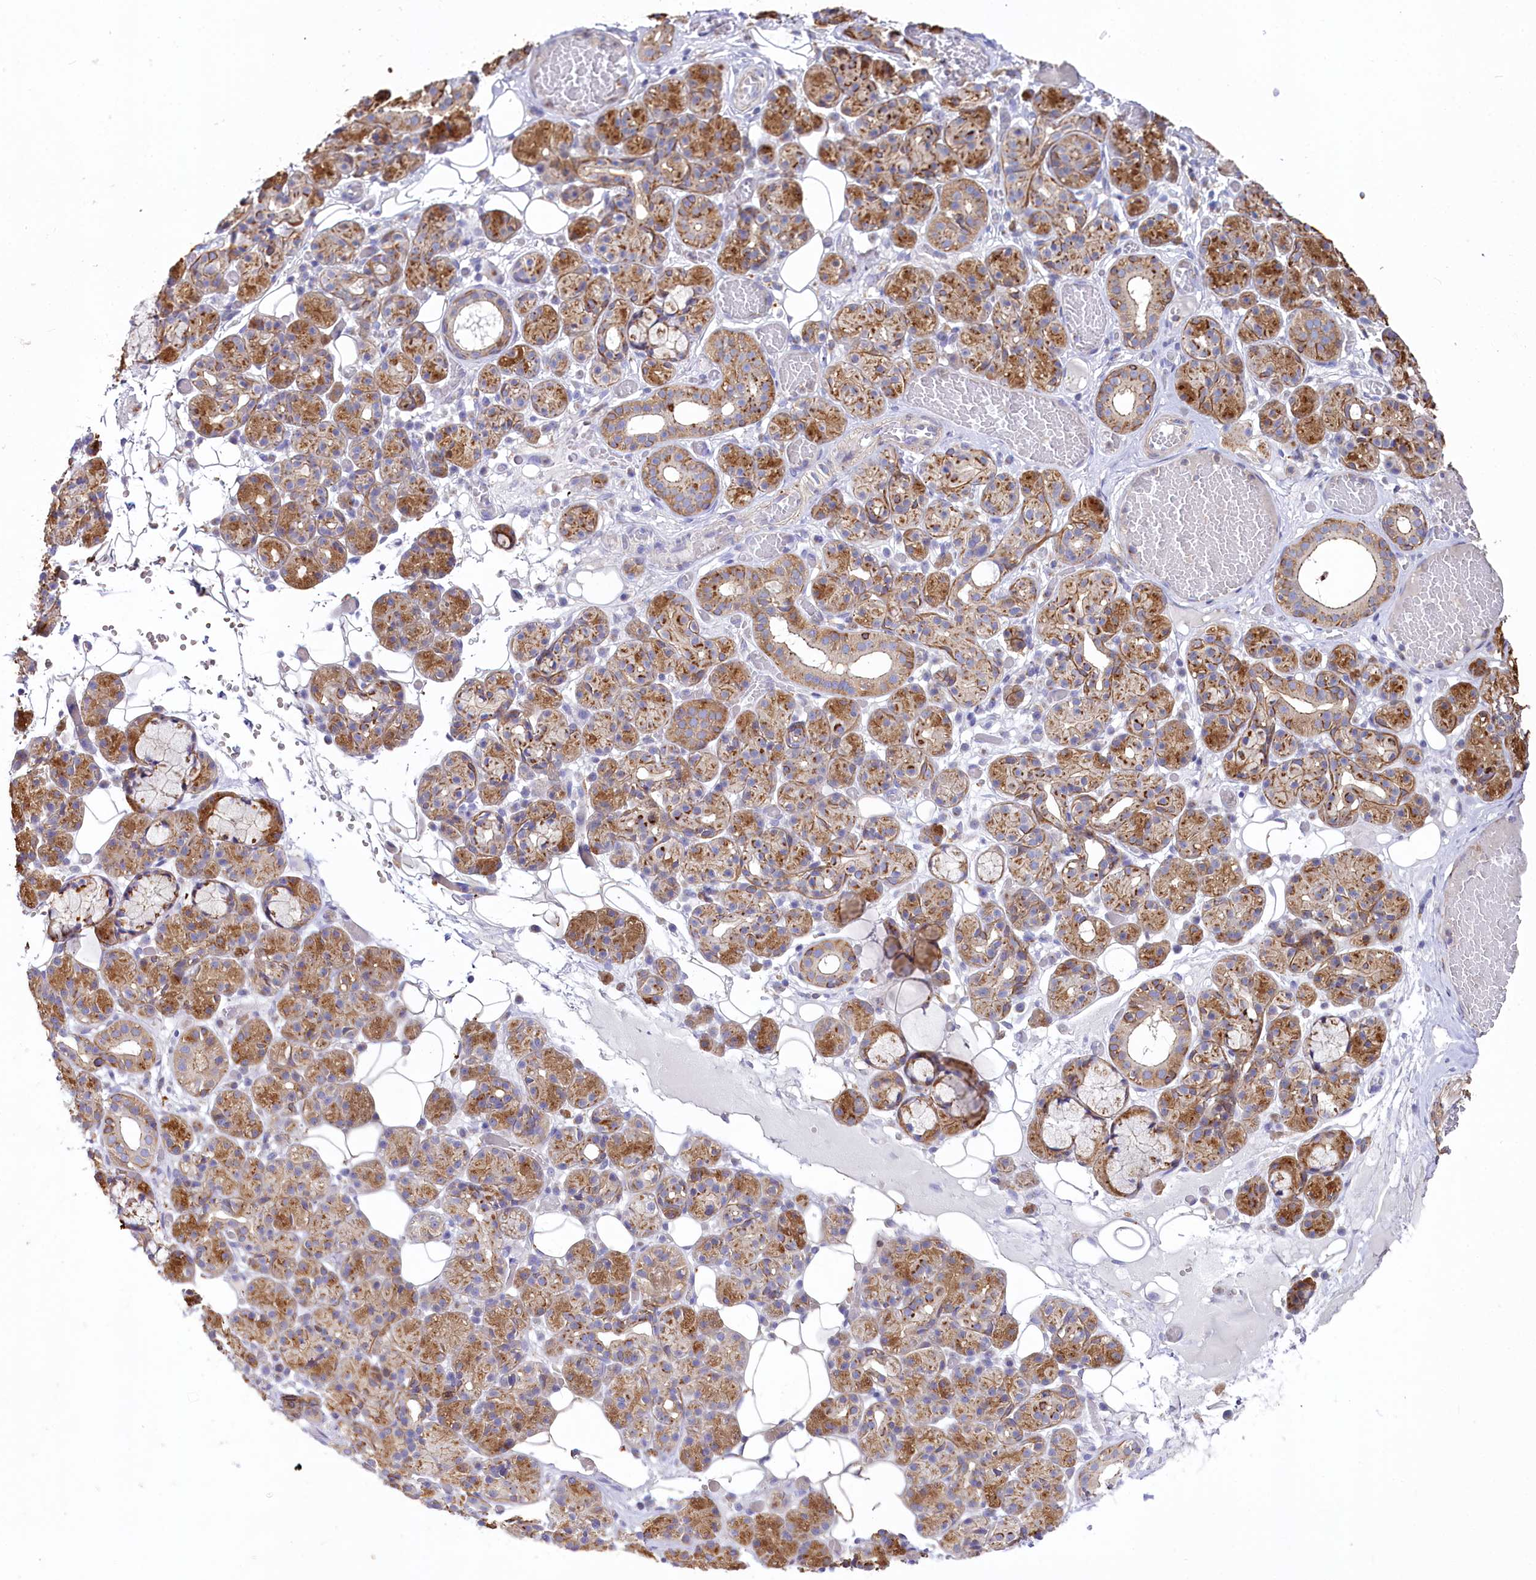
{"staining": {"intensity": "moderate", "quantity": "25%-75%", "location": "cytoplasmic/membranous"}, "tissue": "salivary gland", "cell_type": "Glandular cells", "image_type": "normal", "snomed": [{"axis": "morphology", "description": "Normal tissue, NOS"}, {"axis": "topography", "description": "Salivary gland"}], "caption": "A histopathology image showing moderate cytoplasmic/membranous expression in about 25%-75% of glandular cells in benign salivary gland, as visualized by brown immunohistochemical staining.", "gene": "STX6", "patient": {"sex": "male", "age": 63}}